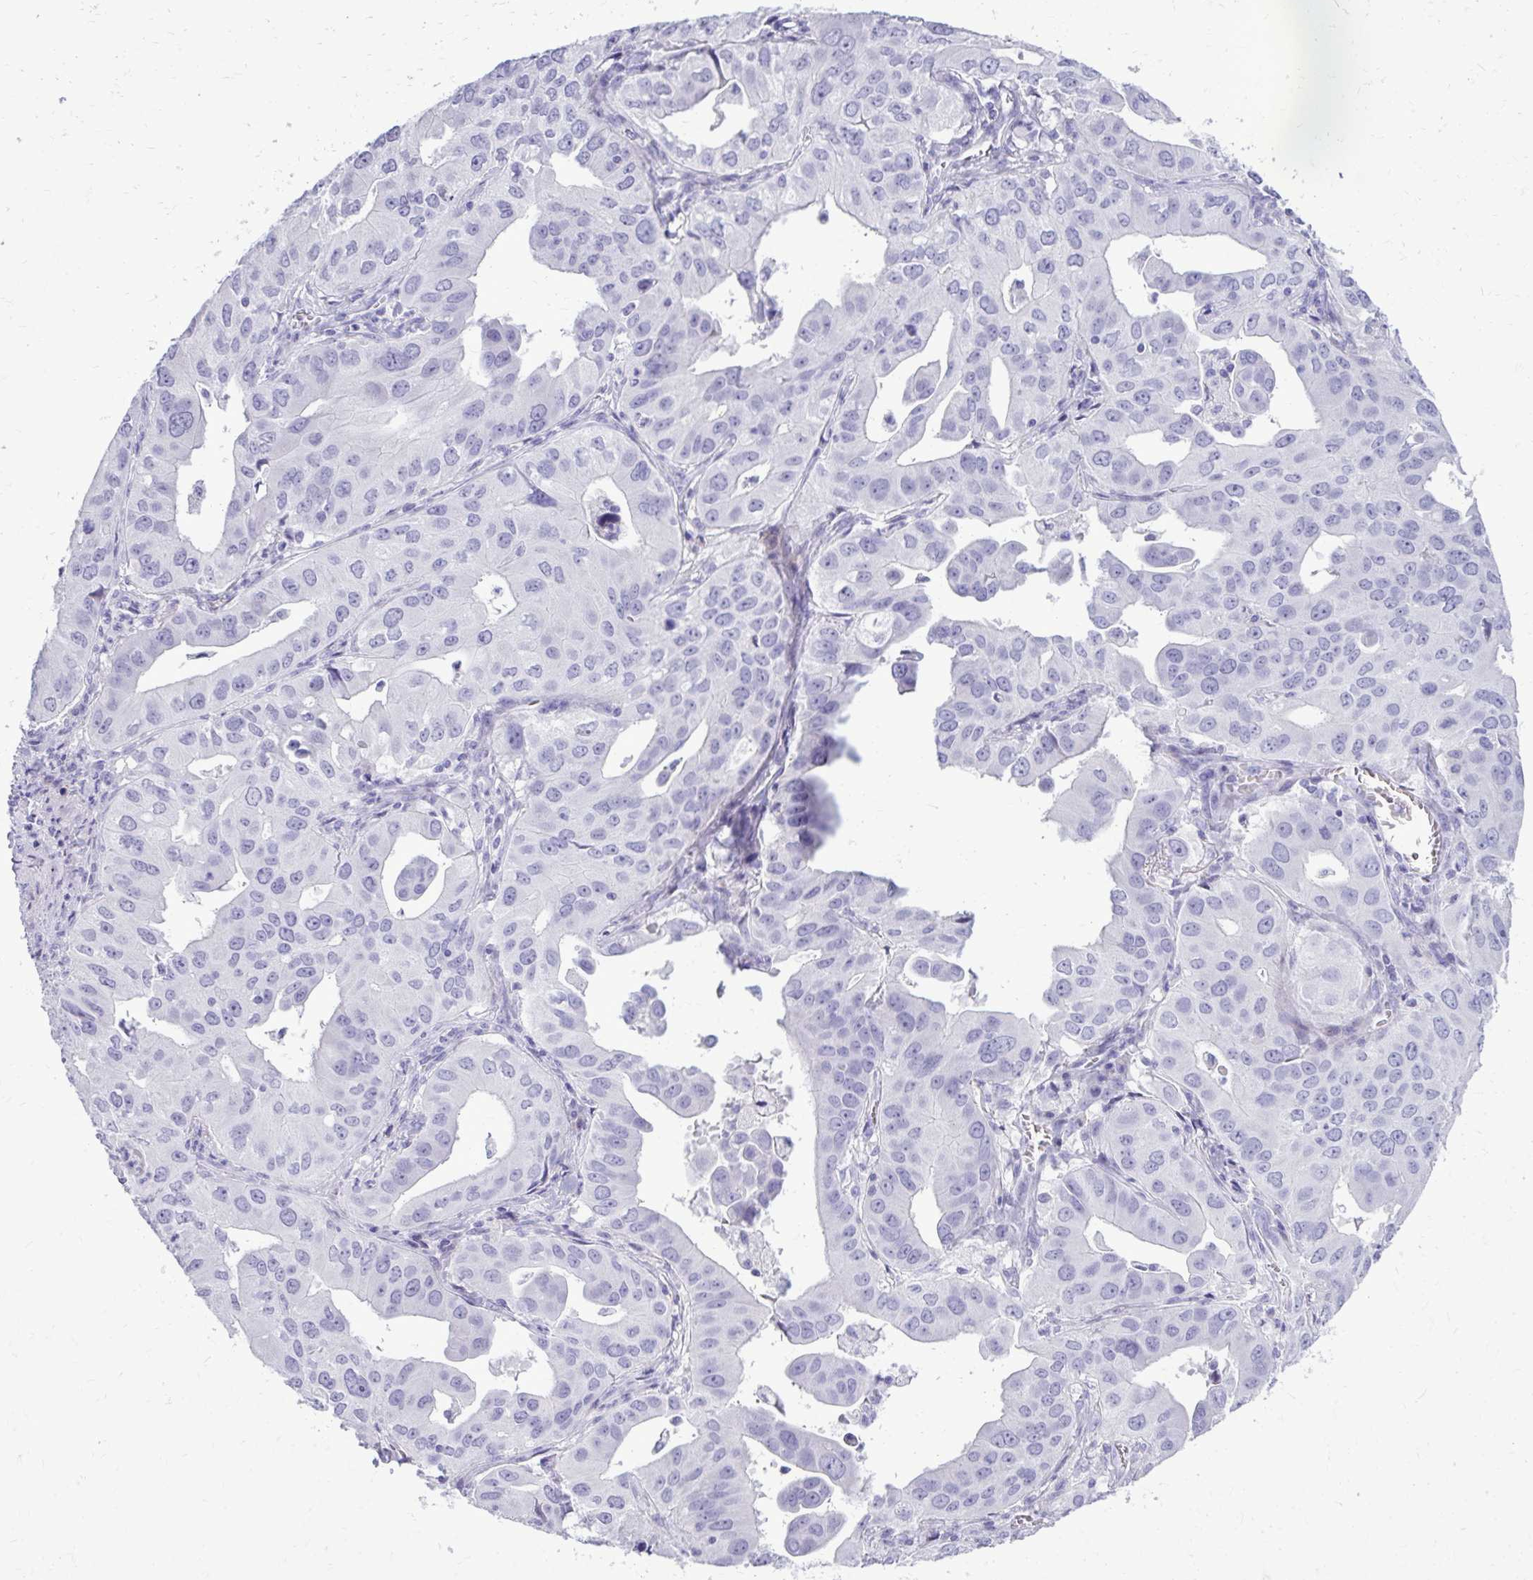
{"staining": {"intensity": "negative", "quantity": "none", "location": "none"}, "tissue": "lung cancer", "cell_type": "Tumor cells", "image_type": "cancer", "snomed": [{"axis": "morphology", "description": "Adenocarcinoma, NOS"}, {"axis": "topography", "description": "Lung"}], "caption": "Immunohistochemistry (IHC) image of lung cancer (adenocarcinoma) stained for a protein (brown), which exhibits no expression in tumor cells.", "gene": "BCL6B", "patient": {"sex": "male", "age": 48}}